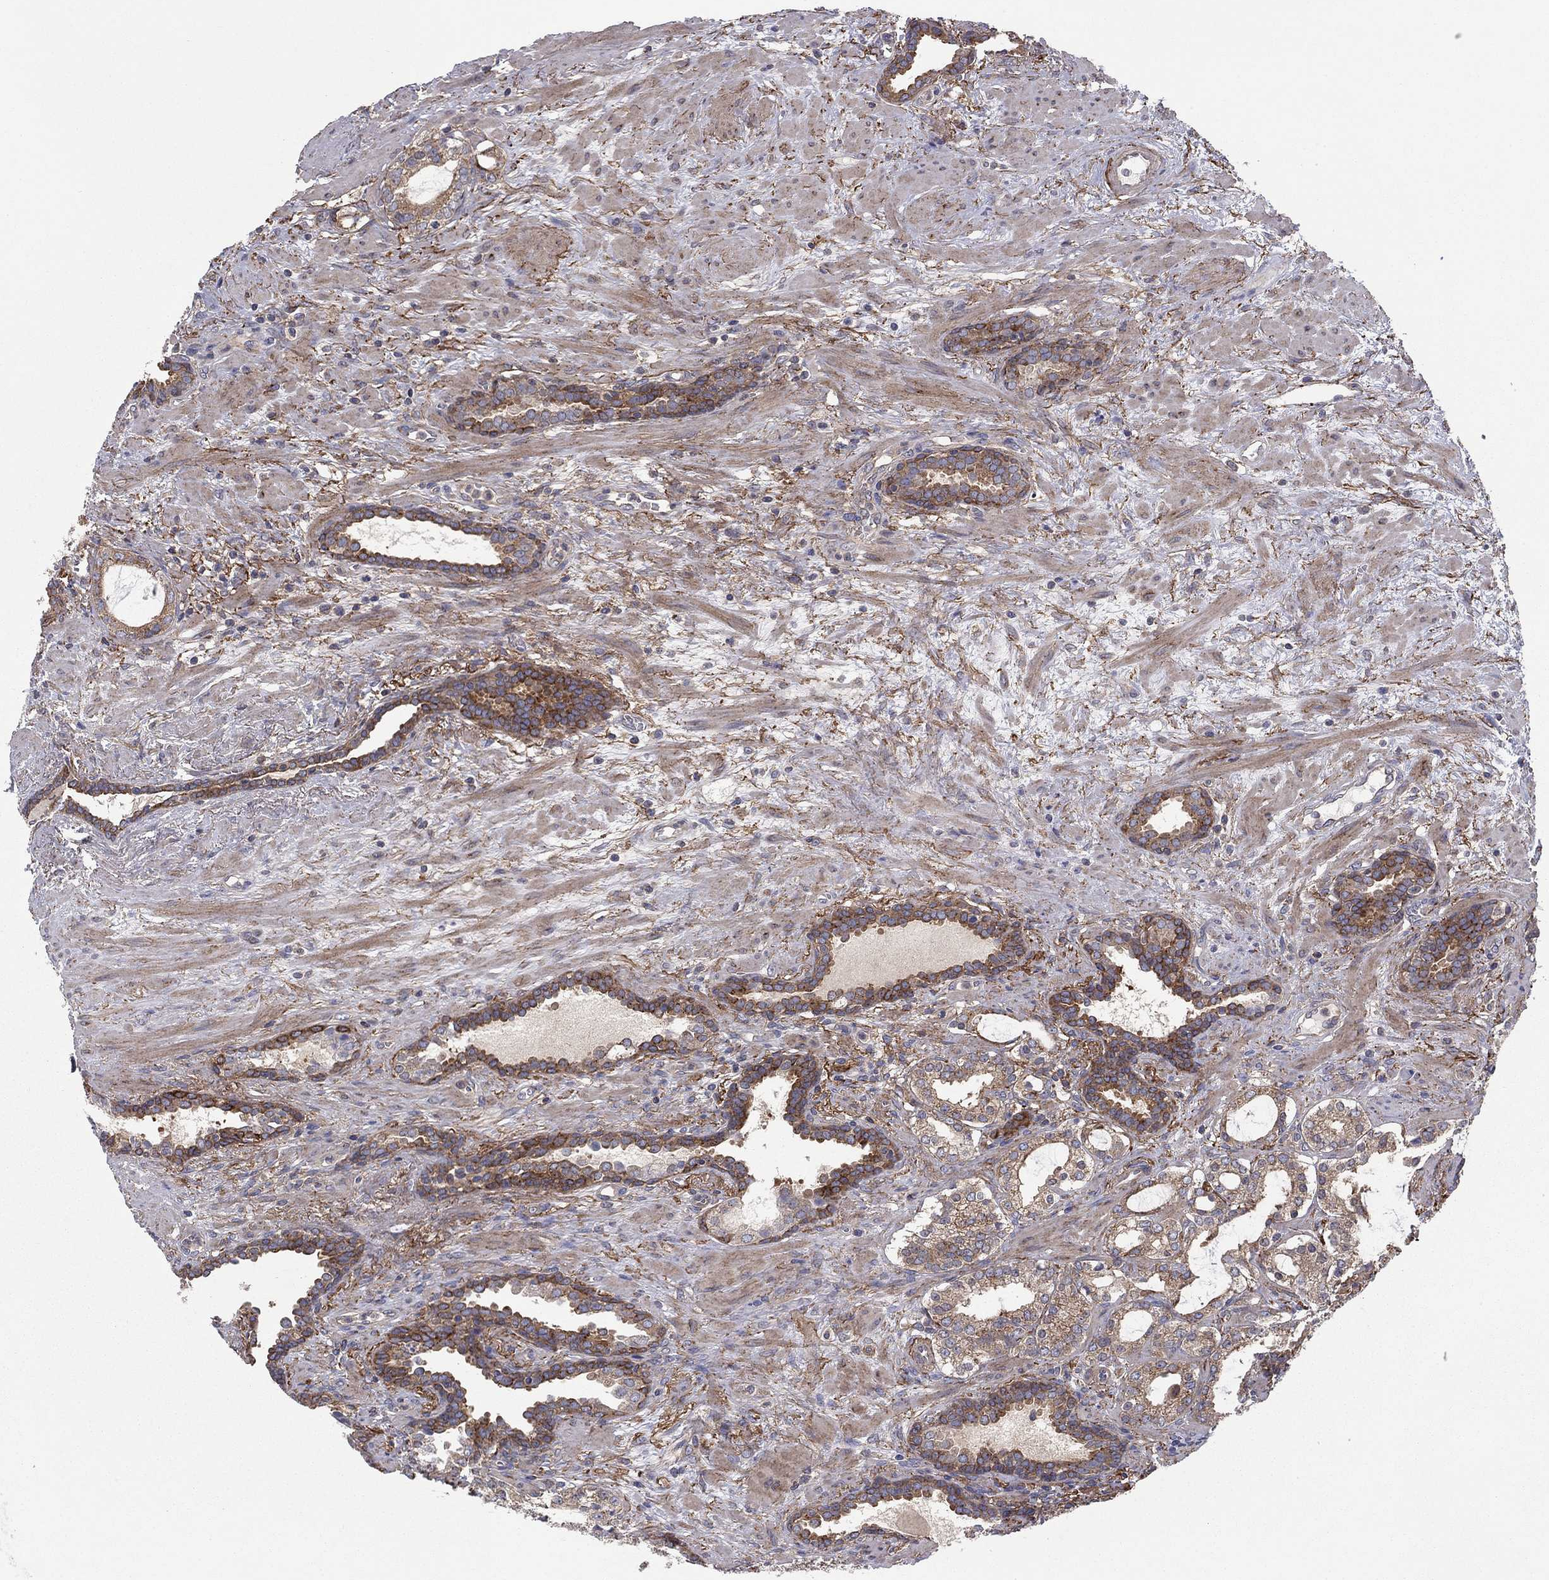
{"staining": {"intensity": "moderate", "quantity": ">75%", "location": "cytoplasmic/membranous"}, "tissue": "prostate cancer", "cell_type": "Tumor cells", "image_type": "cancer", "snomed": [{"axis": "morphology", "description": "Adenocarcinoma, NOS"}, {"axis": "topography", "description": "Prostate"}], "caption": "Prostate cancer (adenocarcinoma) tissue displays moderate cytoplasmic/membranous expression in about >75% of tumor cells, visualized by immunohistochemistry.", "gene": "RNF123", "patient": {"sex": "male", "age": 66}}